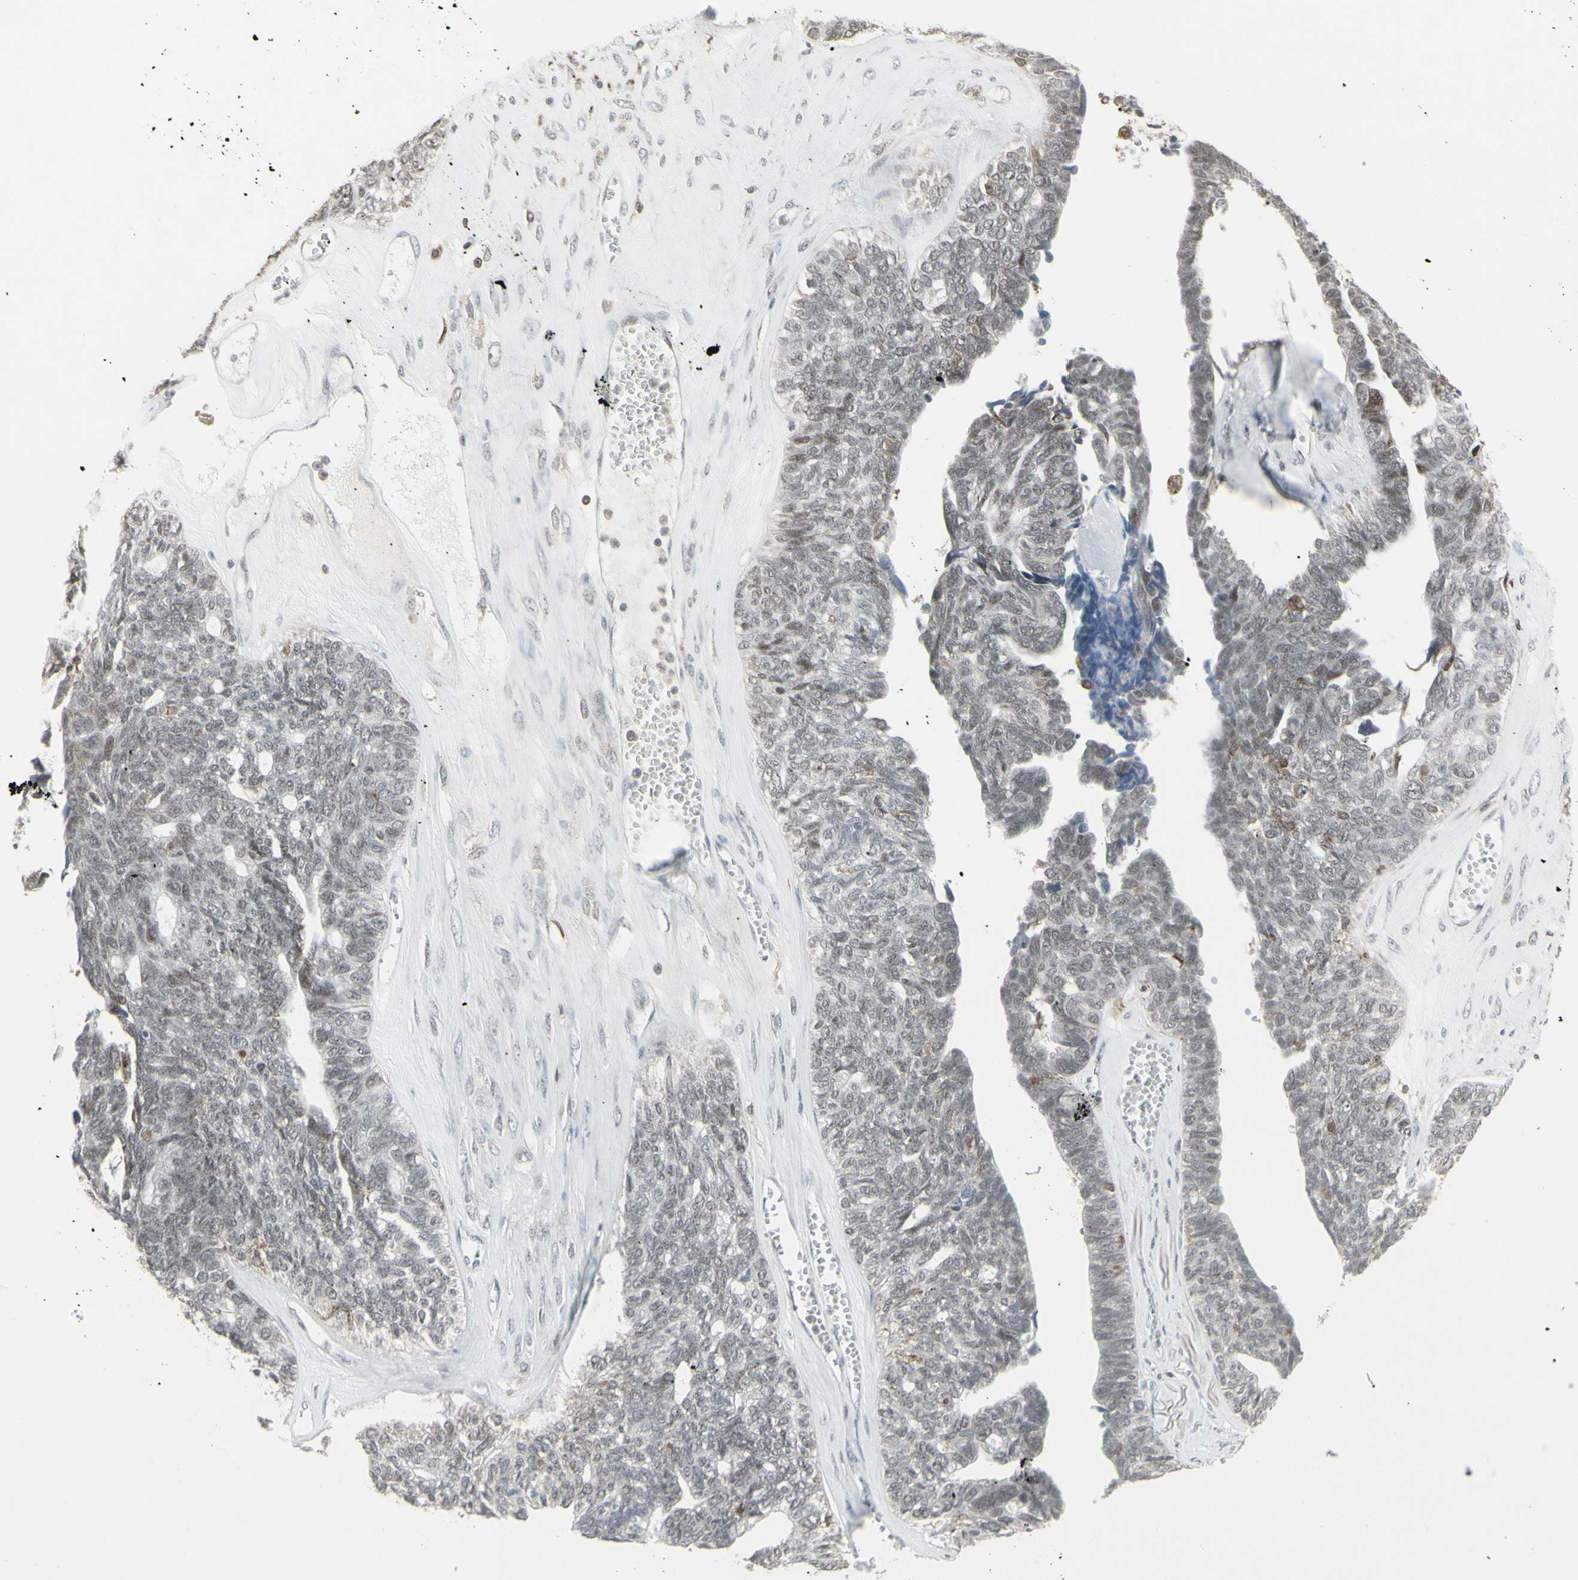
{"staining": {"intensity": "weak", "quantity": "<25%", "location": "nuclear"}, "tissue": "ovarian cancer", "cell_type": "Tumor cells", "image_type": "cancer", "snomed": [{"axis": "morphology", "description": "Cystadenocarcinoma, serous, NOS"}, {"axis": "topography", "description": "Ovary"}], "caption": "The photomicrograph reveals no staining of tumor cells in ovarian cancer.", "gene": "SAMSN1", "patient": {"sex": "female", "age": 79}}